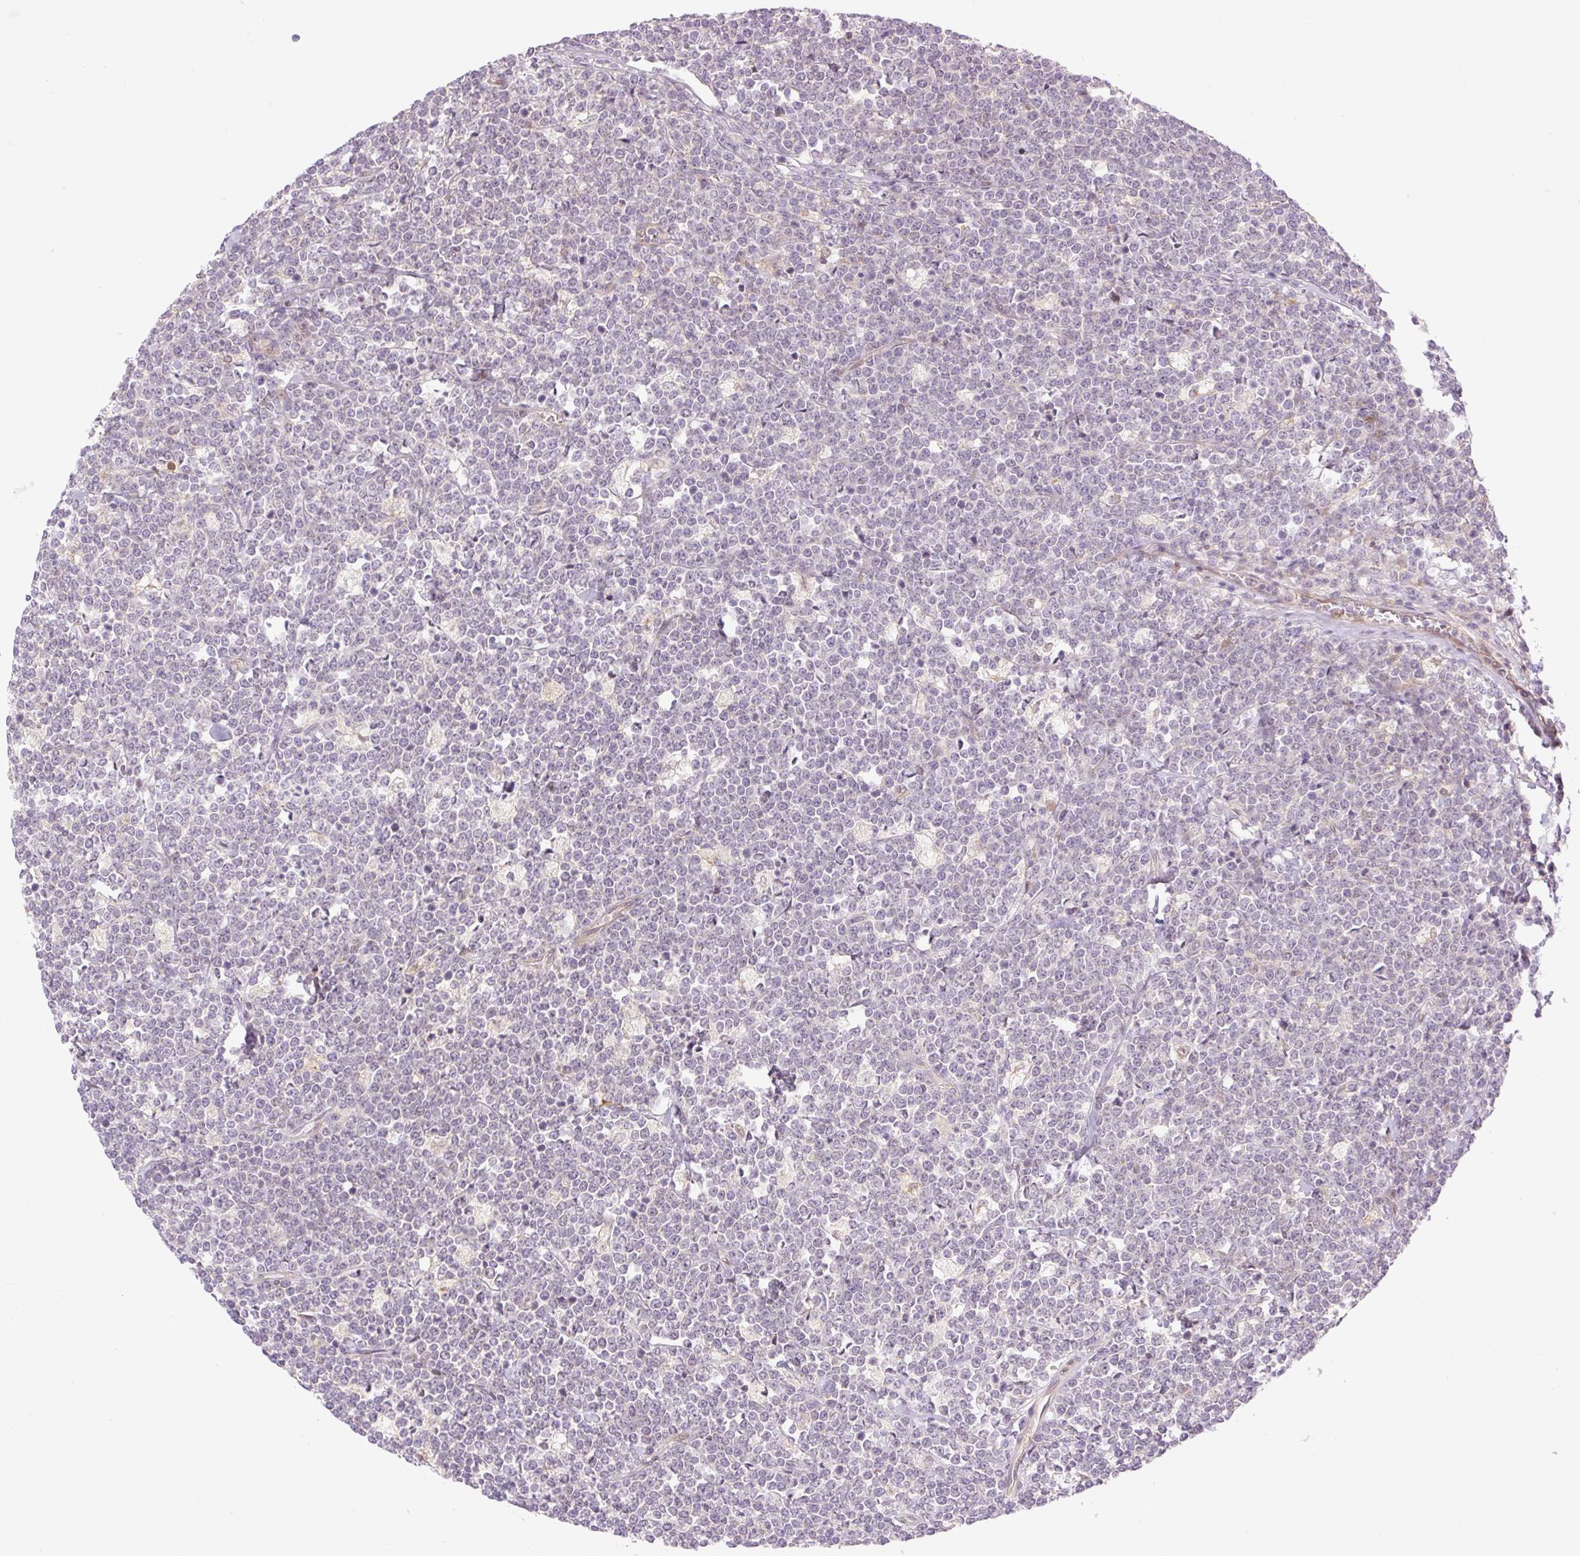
{"staining": {"intensity": "negative", "quantity": "none", "location": "none"}, "tissue": "lymphoma", "cell_type": "Tumor cells", "image_type": "cancer", "snomed": [{"axis": "morphology", "description": "Malignant lymphoma, non-Hodgkin's type, High grade"}, {"axis": "topography", "description": "Small intestine"}], "caption": "Immunohistochemistry (IHC) image of neoplastic tissue: human malignant lymphoma, non-Hodgkin's type (high-grade) stained with DAB shows no significant protein staining in tumor cells.", "gene": "ZNF394", "patient": {"sex": "male", "age": 8}}